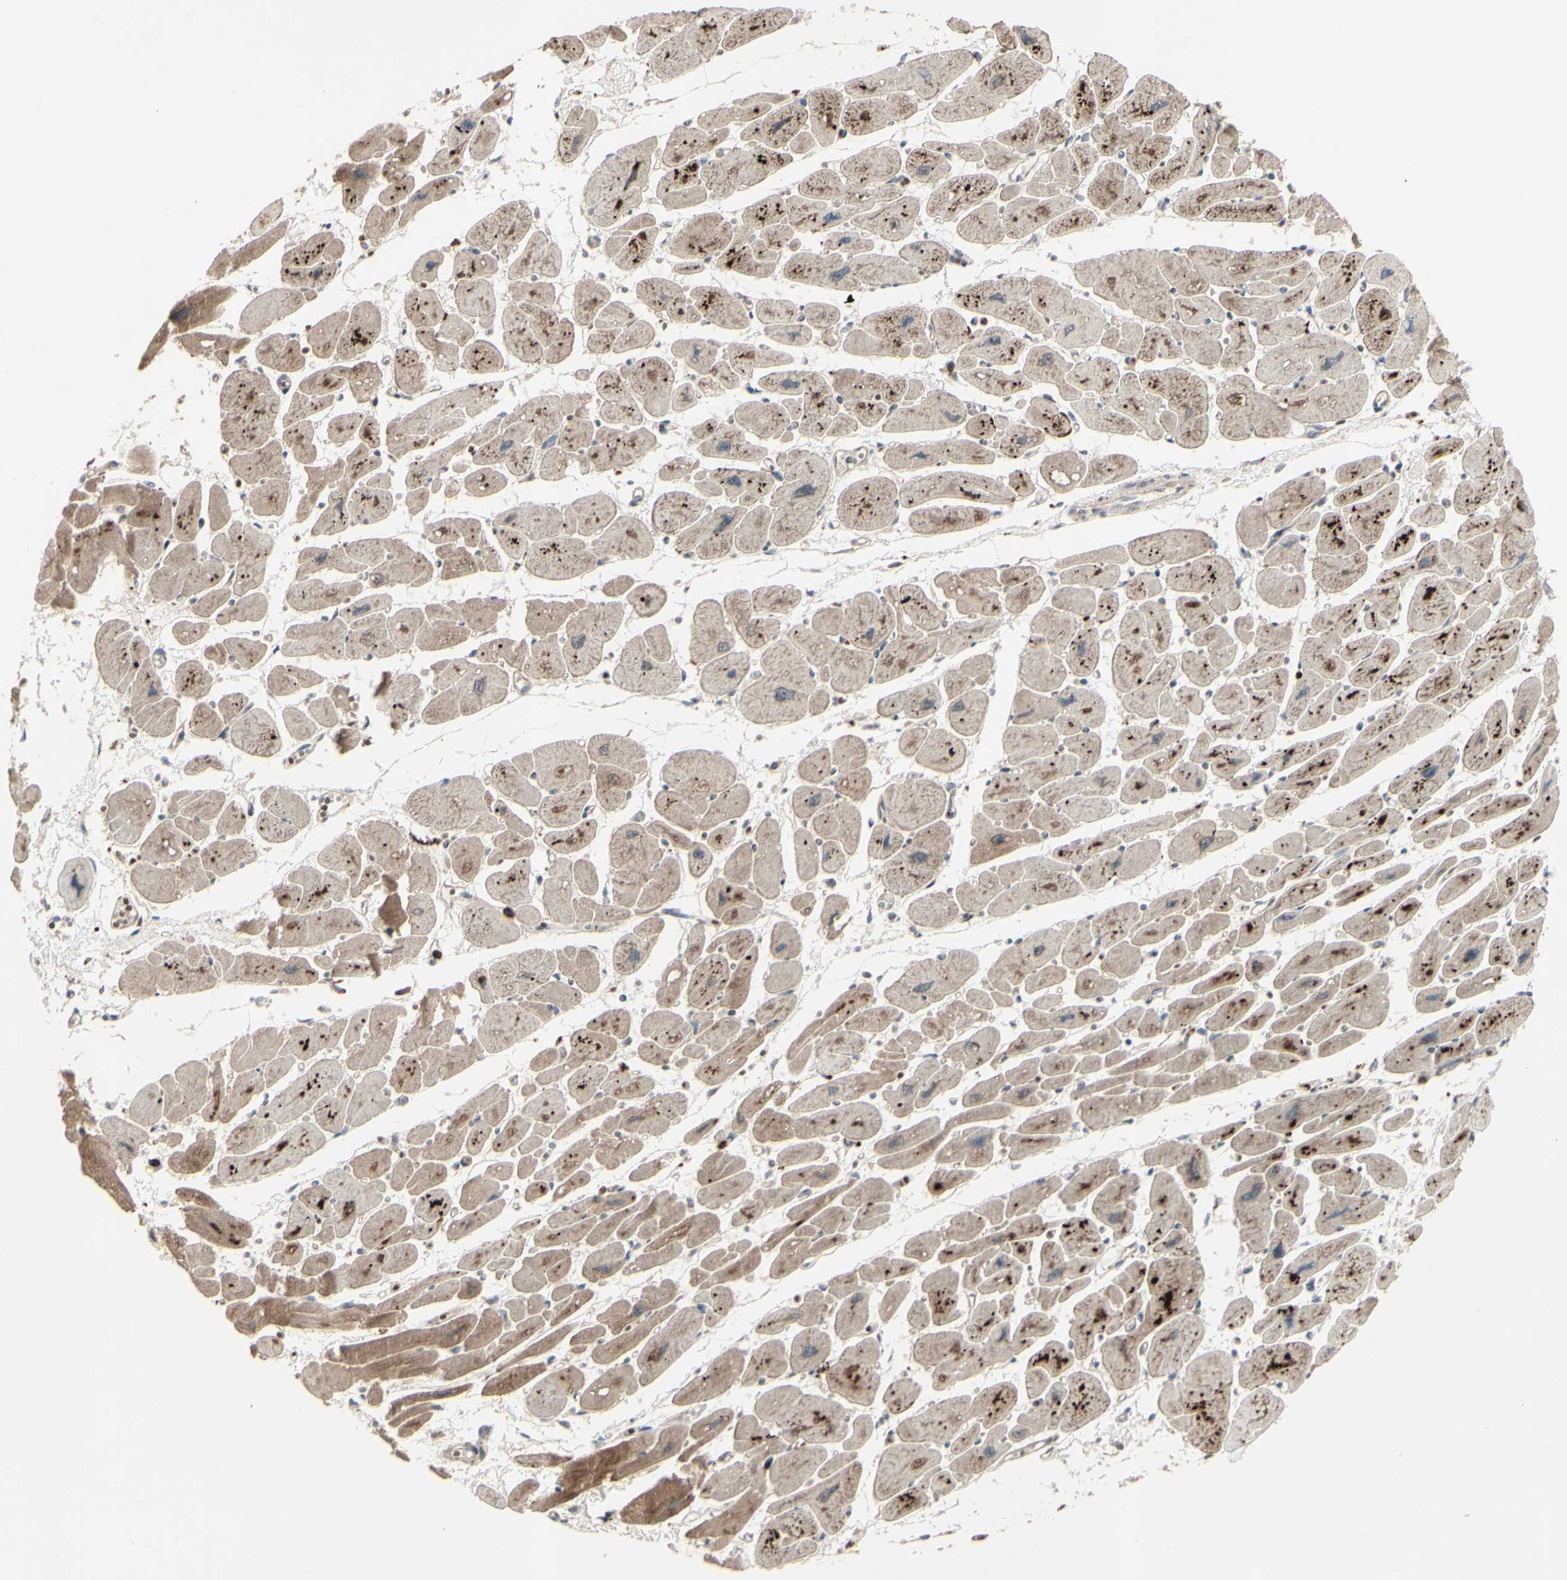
{"staining": {"intensity": "strong", "quantity": "25%-75%", "location": "cytoplasmic/membranous,nuclear"}, "tissue": "heart muscle", "cell_type": "Cardiomyocytes", "image_type": "normal", "snomed": [{"axis": "morphology", "description": "Normal tissue, NOS"}, {"axis": "topography", "description": "Heart"}], "caption": "Protein analysis of benign heart muscle displays strong cytoplasmic/membranous,nuclear staining in approximately 25%-75% of cardiomyocytes.", "gene": "MLF2", "patient": {"sex": "female", "age": 54}}